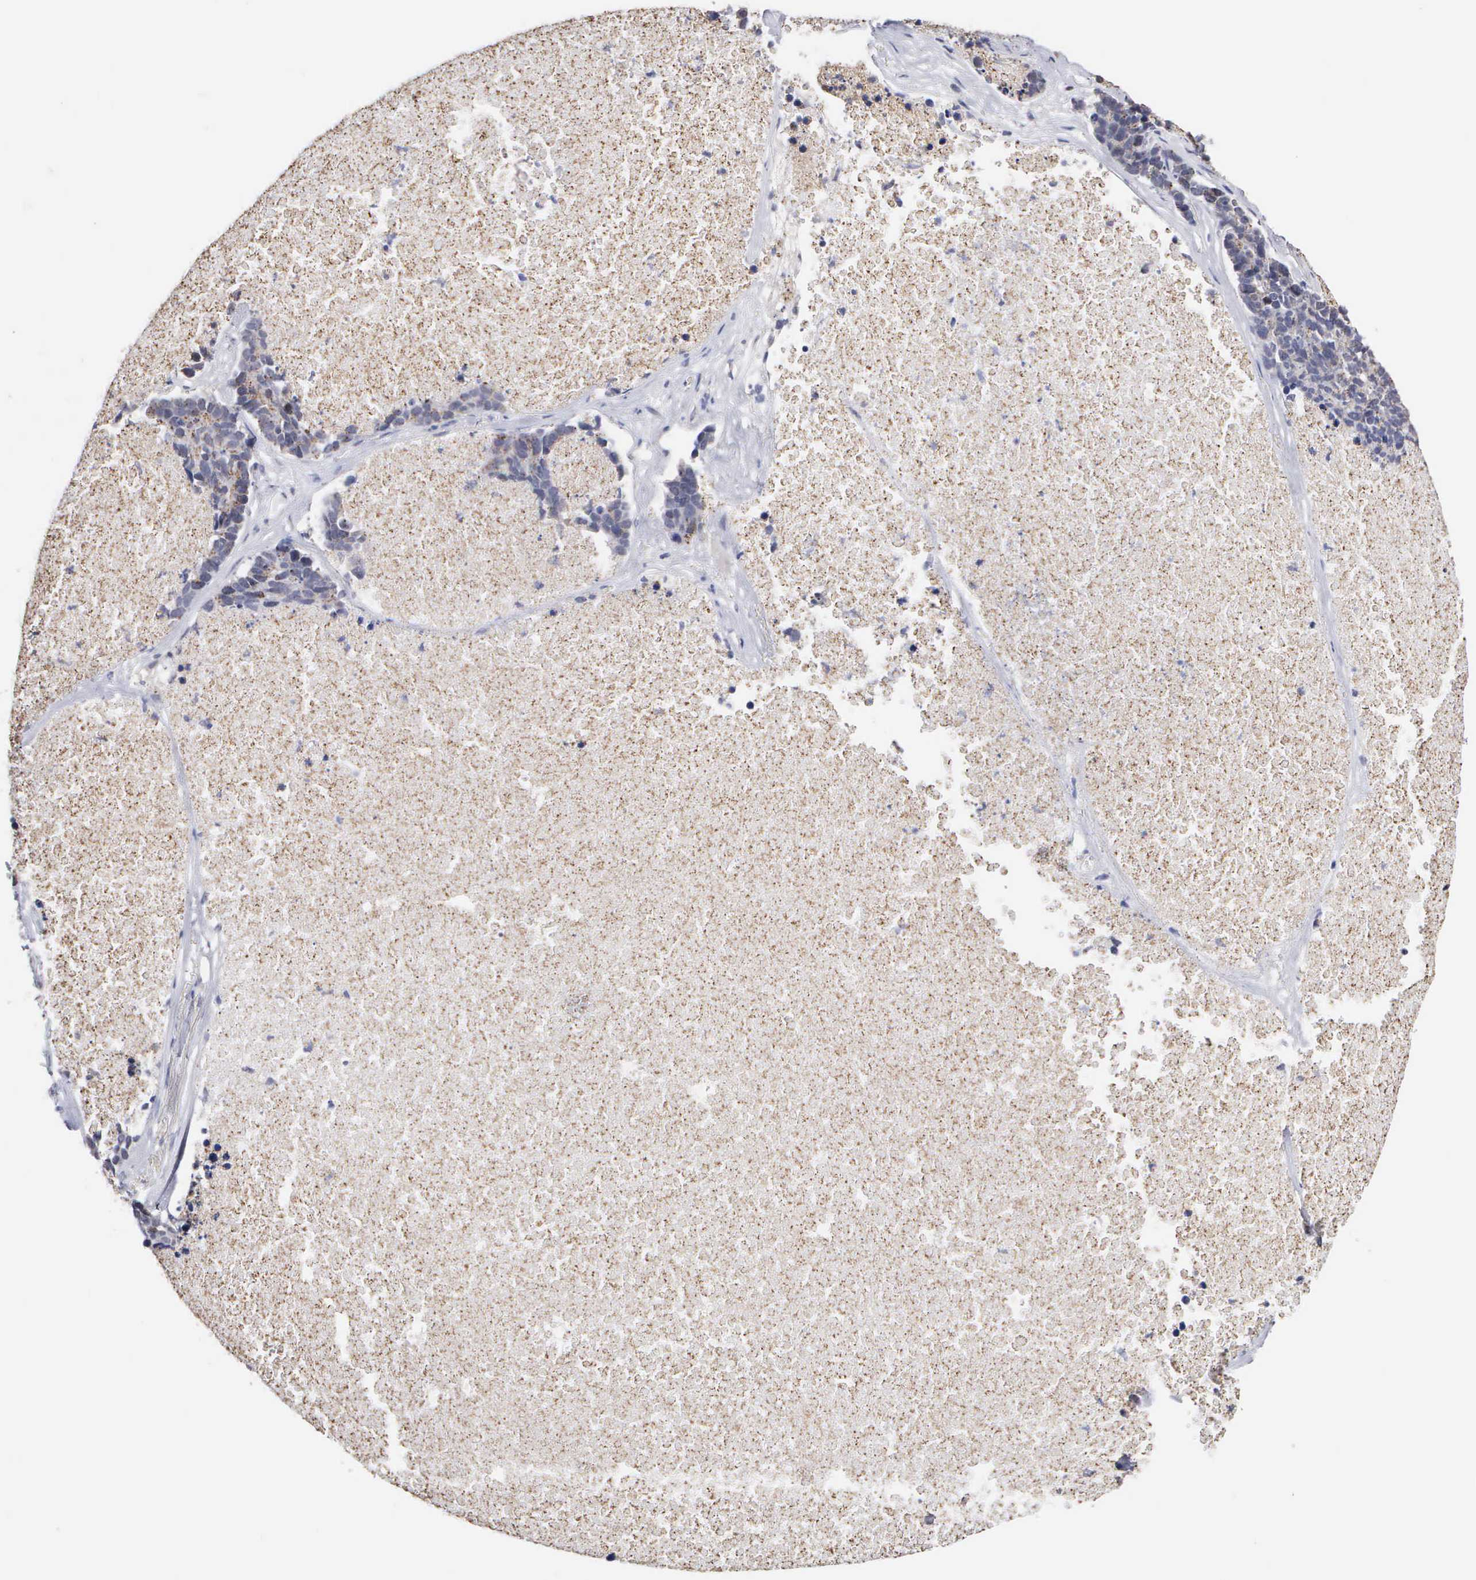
{"staining": {"intensity": "negative", "quantity": "none", "location": "none"}, "tissue": "lung cancer", "cell_type": "Tumor cells", "image_type": "cancer", "snomed": [{"axis": "morphology", "description": "Neoplasm, malignant, NOS"}, {"axis": "topography", "description": "Lung"}], "caption": "High power microscopy photomicrograph of an immunohistochemistry (IHC) photomicrograph of neoplasm (malignant) (lung), revealing no significant staining in tumor cells.", "gene": "KDM6A", "patient": {"sex": "female", "age": 75}}